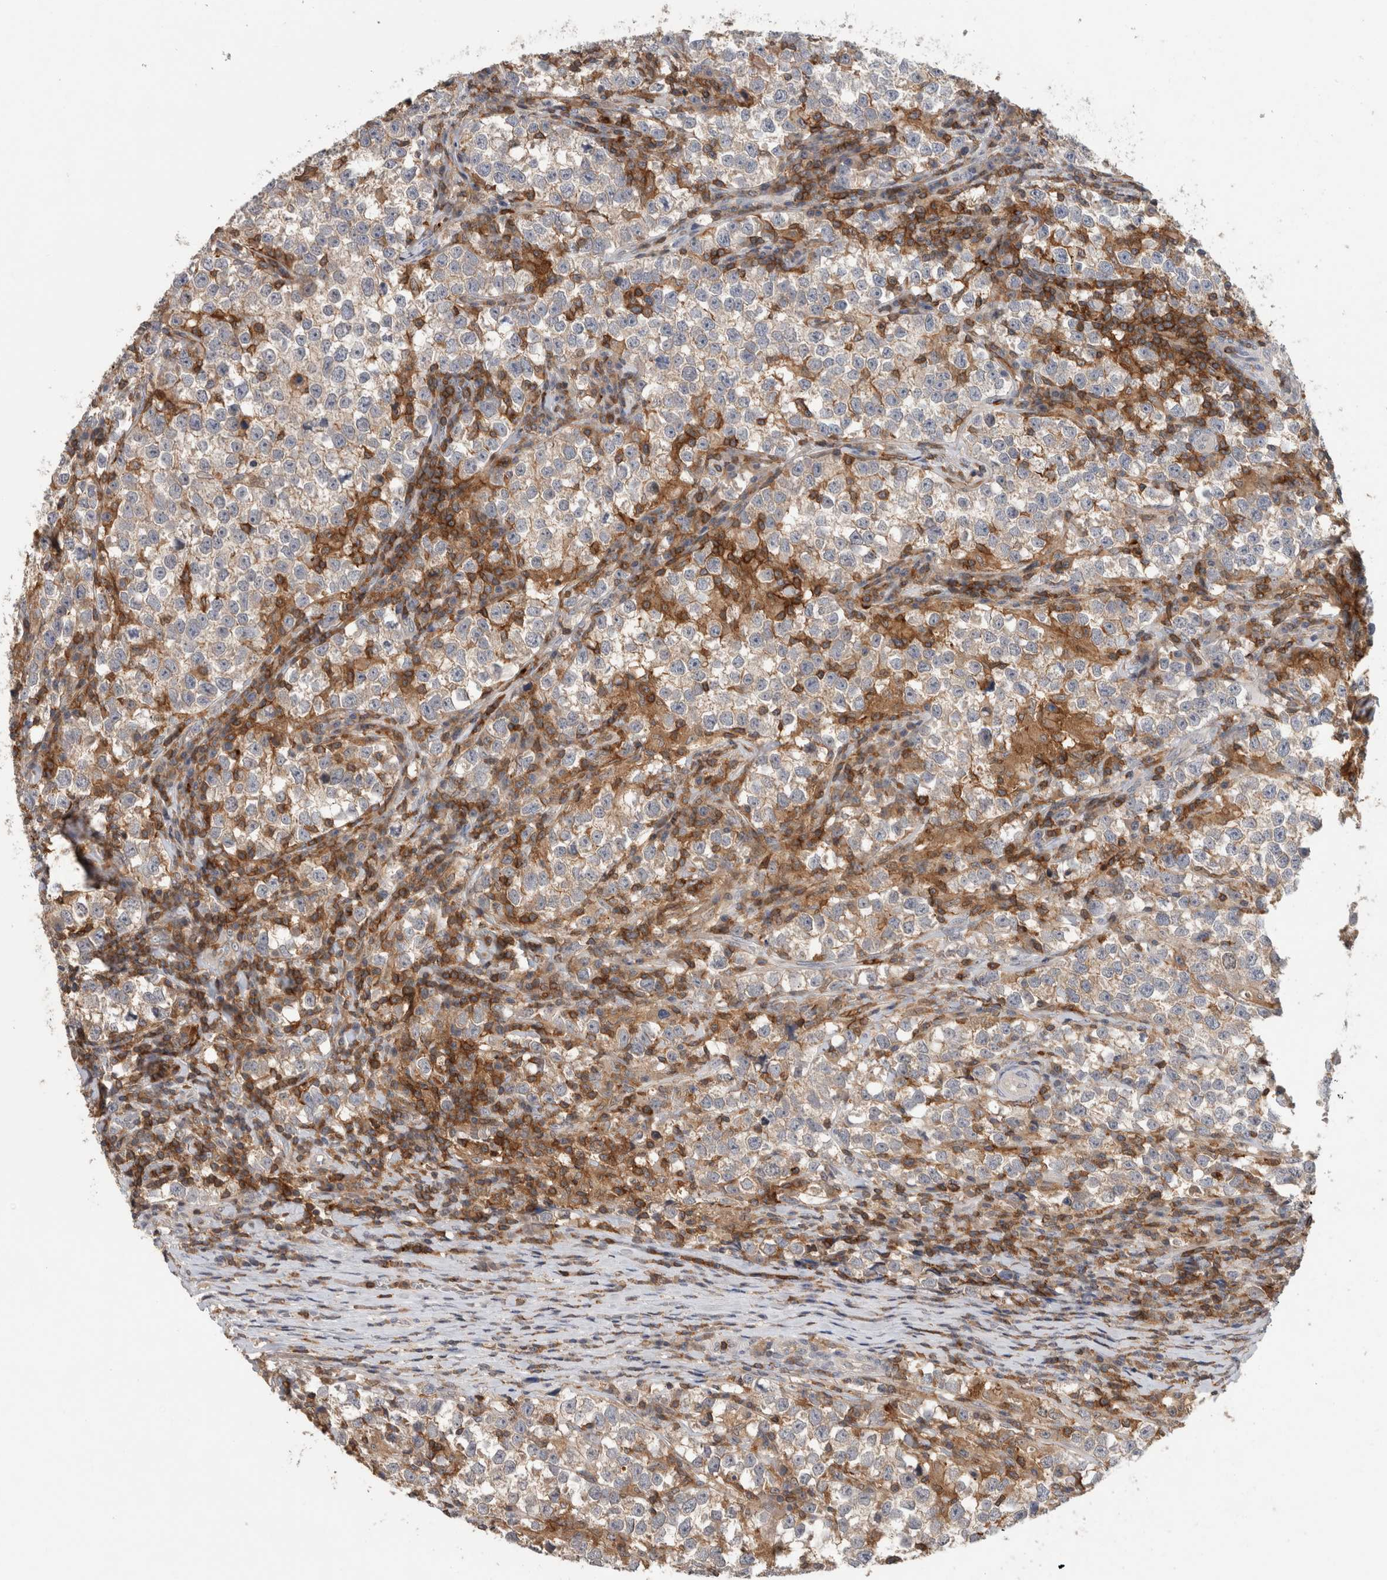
{"staining": {"intensity": "weak", "quantity": "<25%", "location": "cytoplasmic/membranous"}, "tissue": "testis cancer", "cell_type": "Tumor cells", "image_type": "cancer", "snomed": [{"axis": "morphology", "description": "Normal tissue, NOS"}, {"axis": "morphology", "description": "Seminoma, NOS"}, {"axis": "topography", "description": "Testis"}], "caption": "Human testis cancer stained for a protein using IHC shows no expression in tumor cells.", "gene": "GFRA2", "patient": {"sex": "male", "age": 43}}